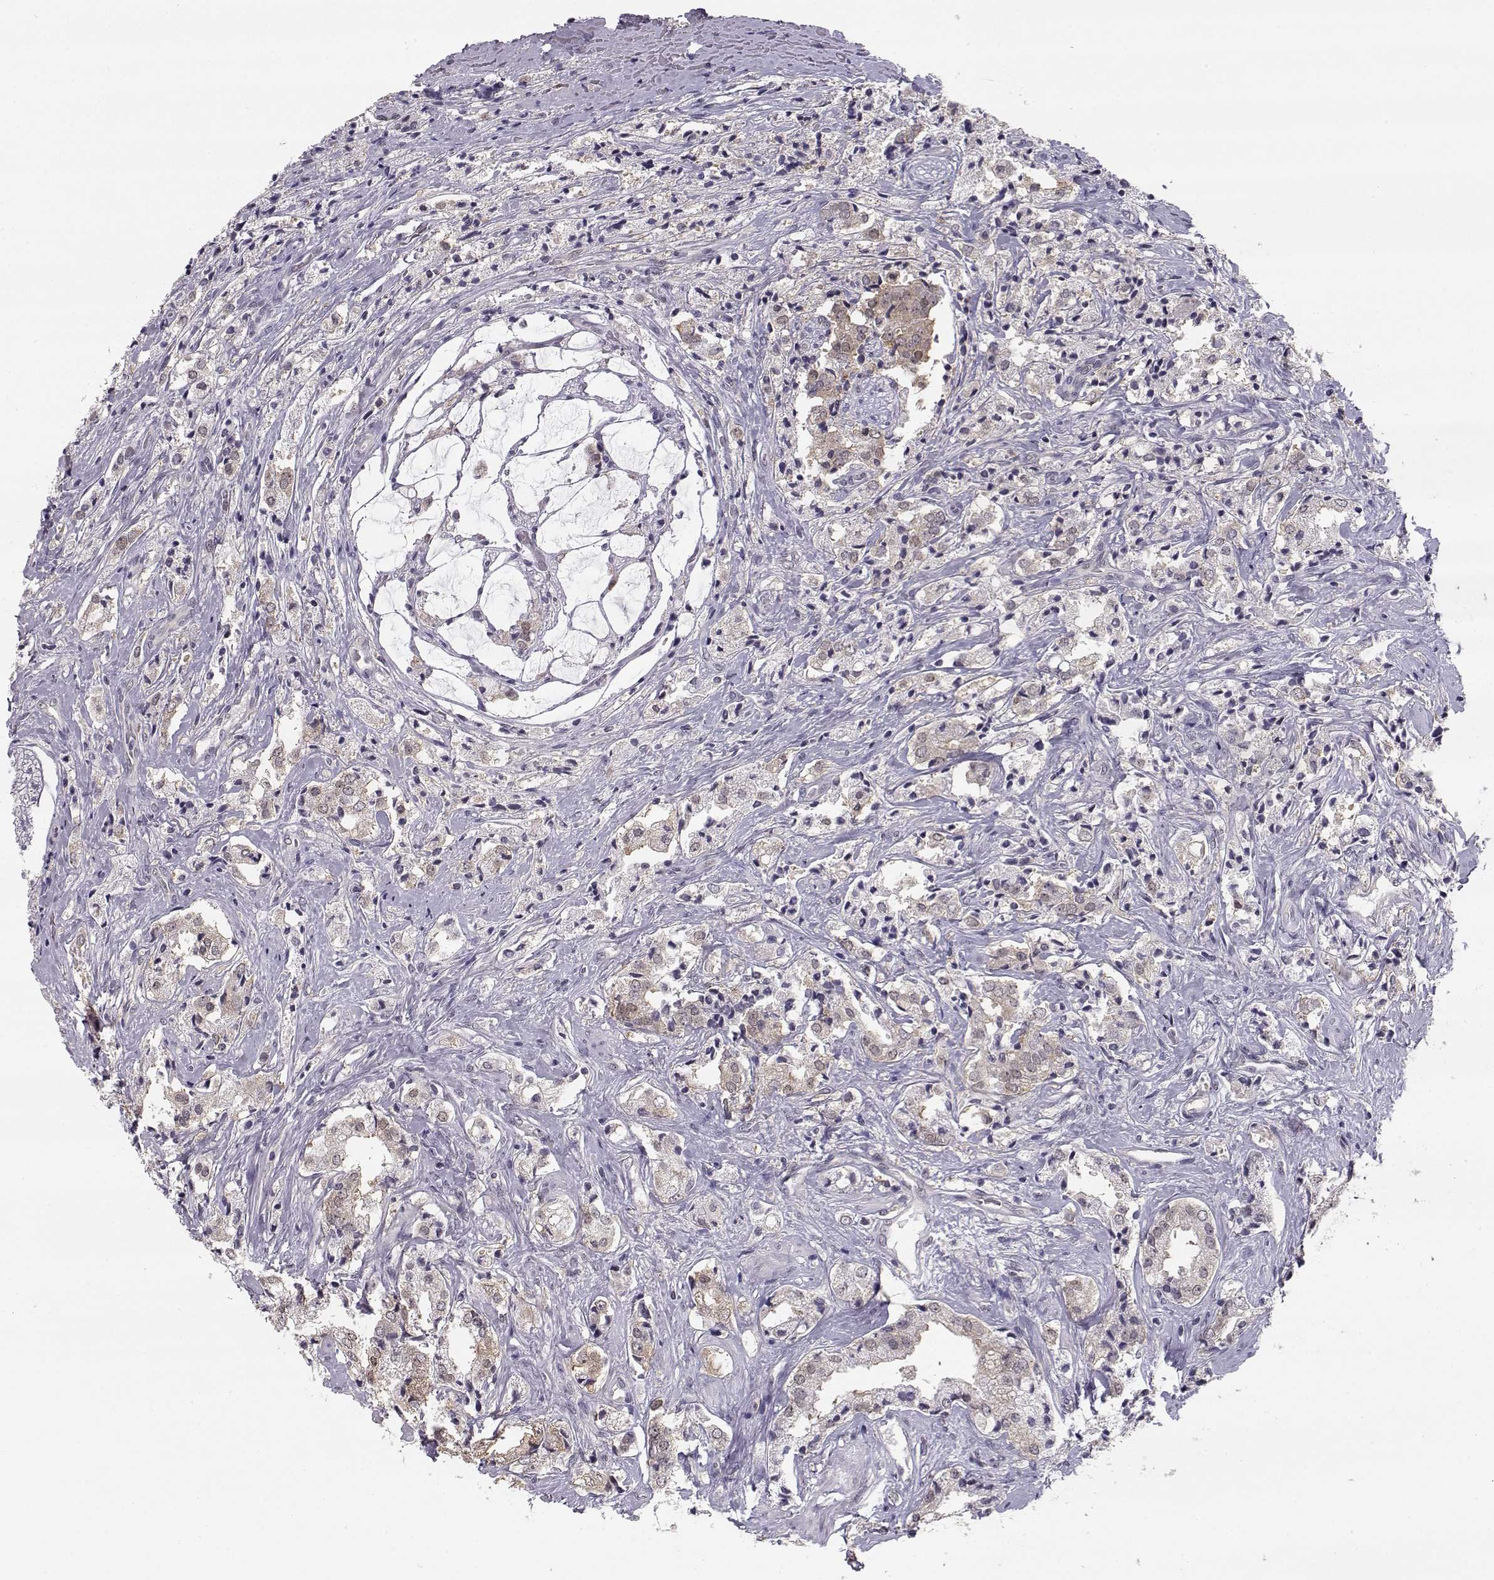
{"staining": {"intensity": "weak", "quantity": ">75%", "location": "cytoplasmic/membranous"}, "tissue": "prostate cancer", "cell_type": "Tumor cells", "image_type": "cancer", "snomed": [{"axis": "morphology", "description": "Adenocarcinoma, NOS"}, {"axis": "topography", "description": "Prostate"}], "caption": "Protein expression analysis of prostate cancer (adenocarcinoma) reveals weak cytoplasmic/membranous staining in about >75% of tumor cells.", "gene": "KIF13B", "patient": {"sex": "male", "age": 66}}